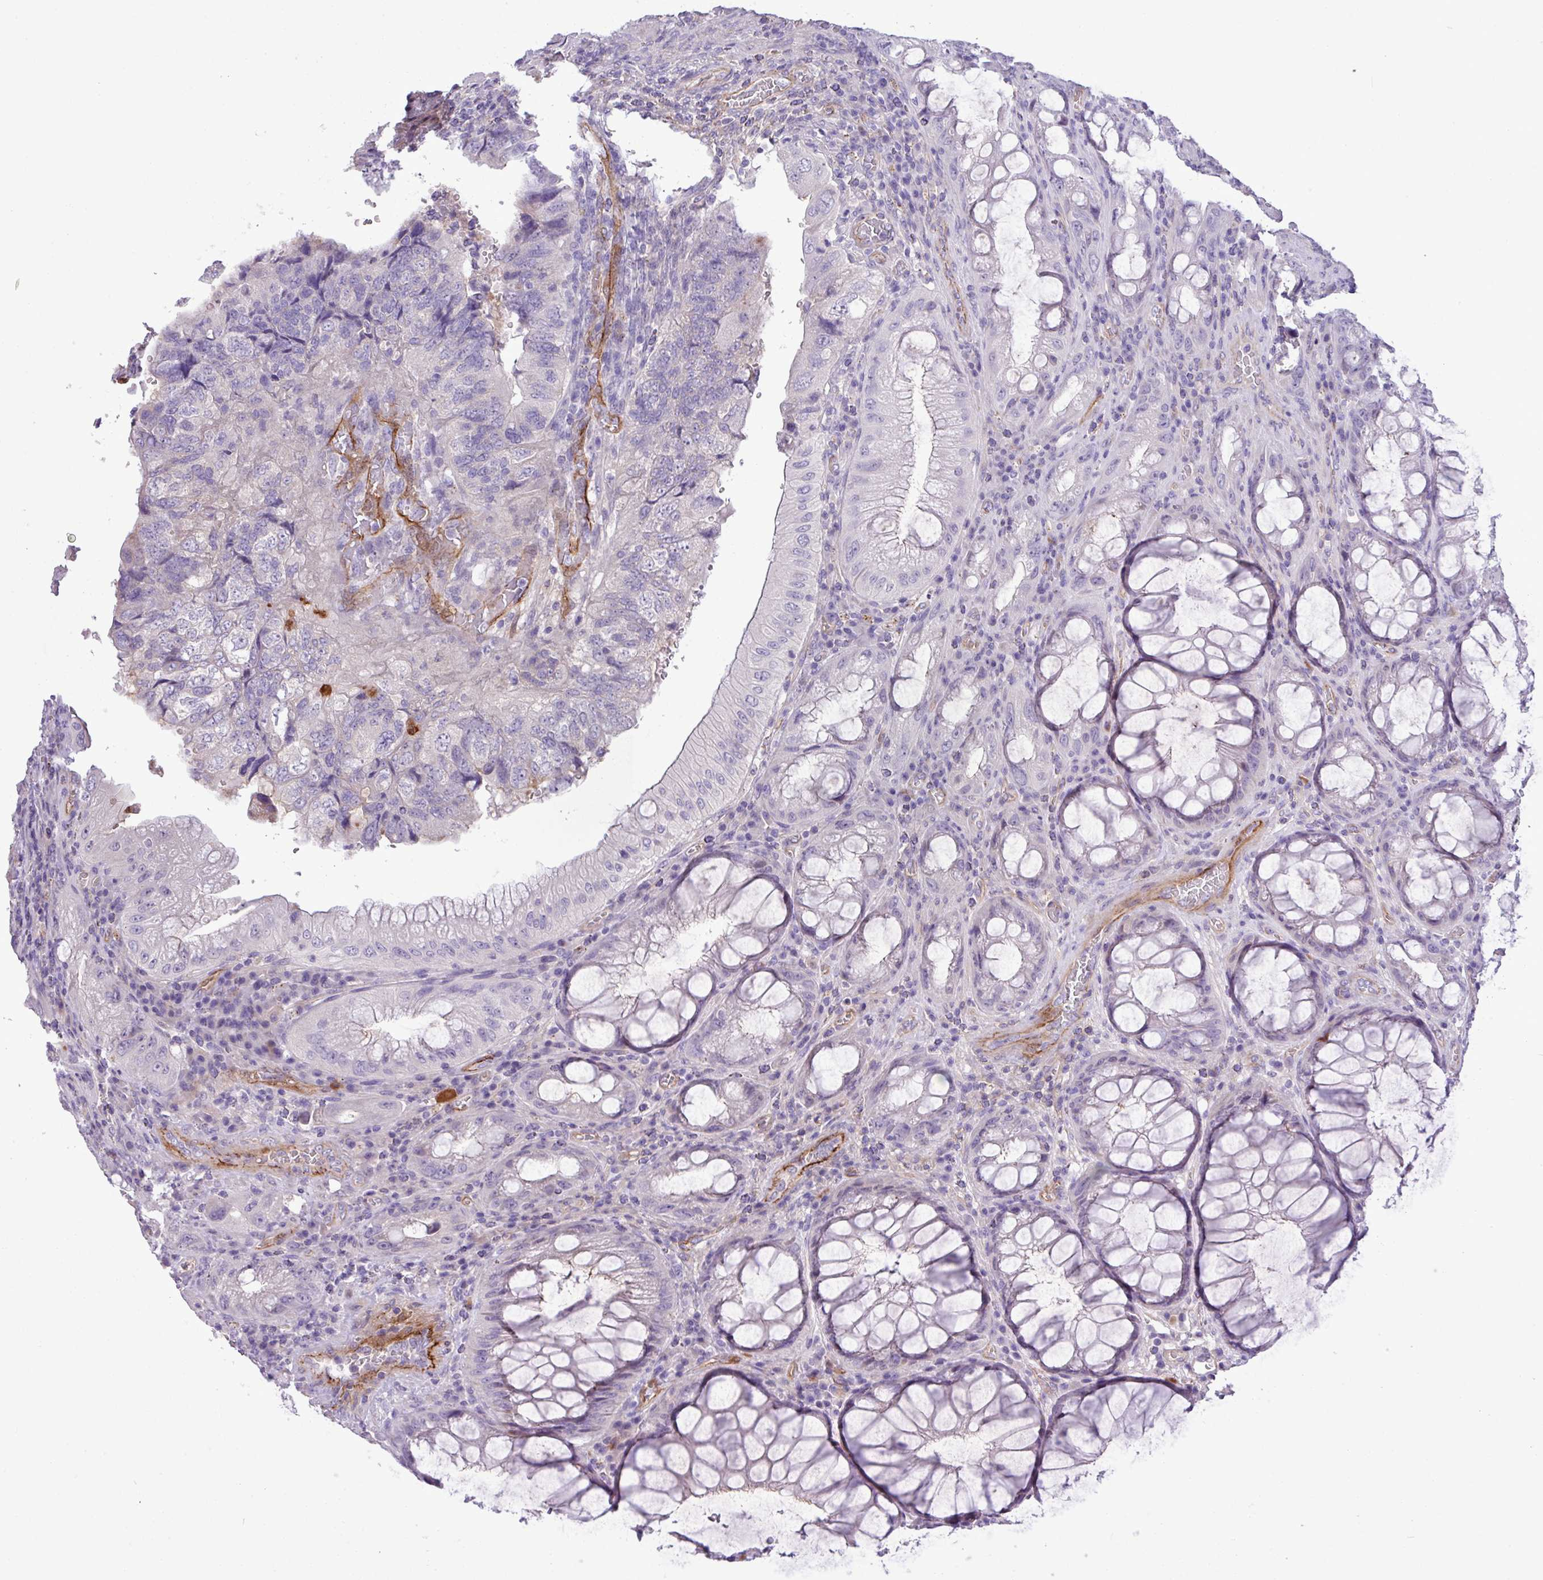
{"staining": {"intensity": "negative", "quantity": "none", "location": "none"}, "tissue": "colorectal cancer", "cell_type": "Tumor cells", "image_type": "cancer", "snomed": [{"axis": "morphology", "description": "Adenocarcinoma, NOS"}, {"axis": "topography", "description": "Rectum"}], "caption": "The photomicrograph exhibits no staining of tumor cells in colorectal cancer.", "gene": "CD248", "patient": {"sex": "male", "age": 63}}